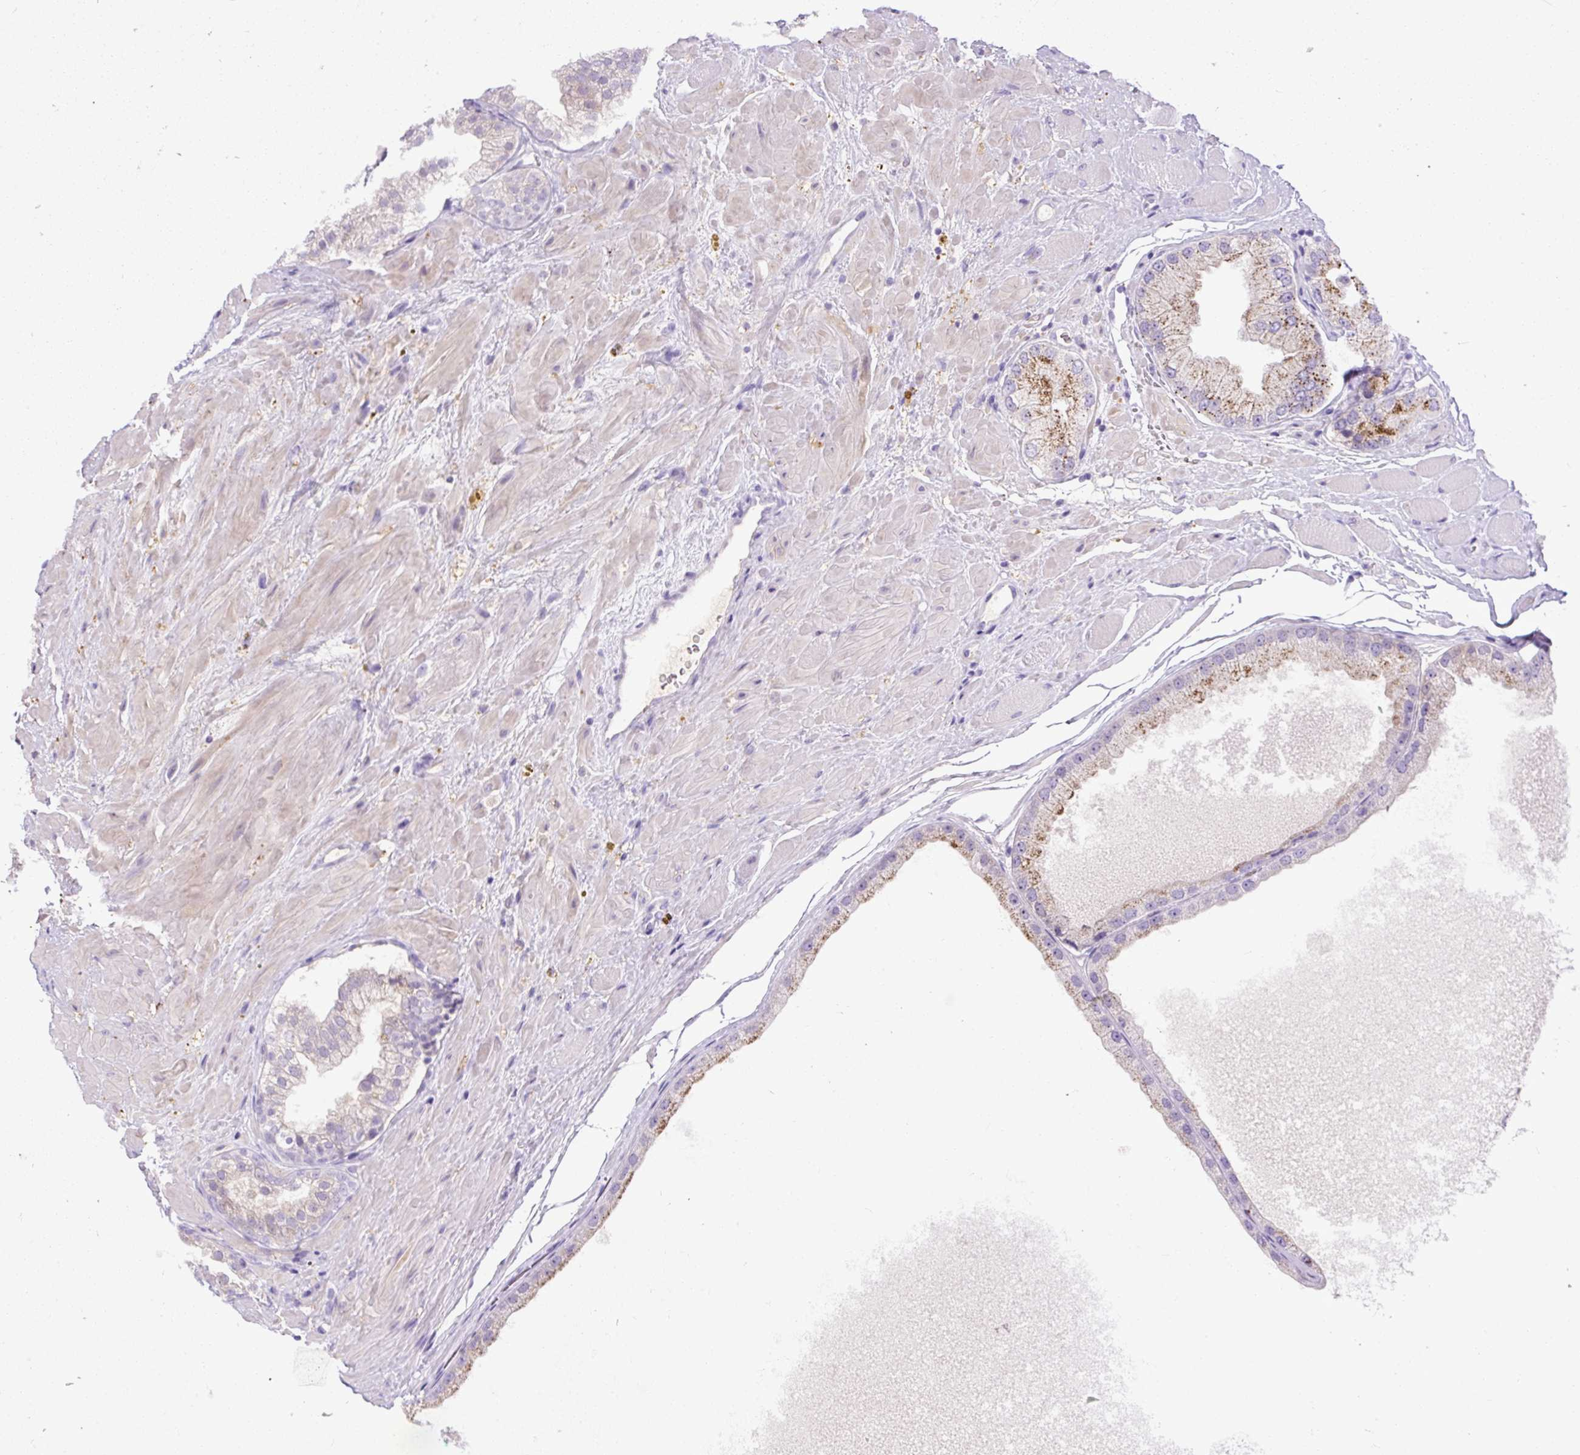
{"staining": {"intensity": "moderate", "quantity": "25%-75%", "location": "cytoplasmic/membranous"}, "tissue": "prostate cancer", "cell_type": "Tumor cells", "image_type": "cancer", "snomed": [{"axis": "morphology", "description": "Adenocarcinoma, Low grade"}, {"axis": "topography", "description": "Prostate"}], "caption": "Brown immunohistochemical staining in prostate low-grade adenocarcinoma demonstrates moderate cytoplasmic/membranous staining in approximately 25%-75% of tumor cells.", "gene": "SPTBN5", "patient": {"sex": "male", "age": 42}}